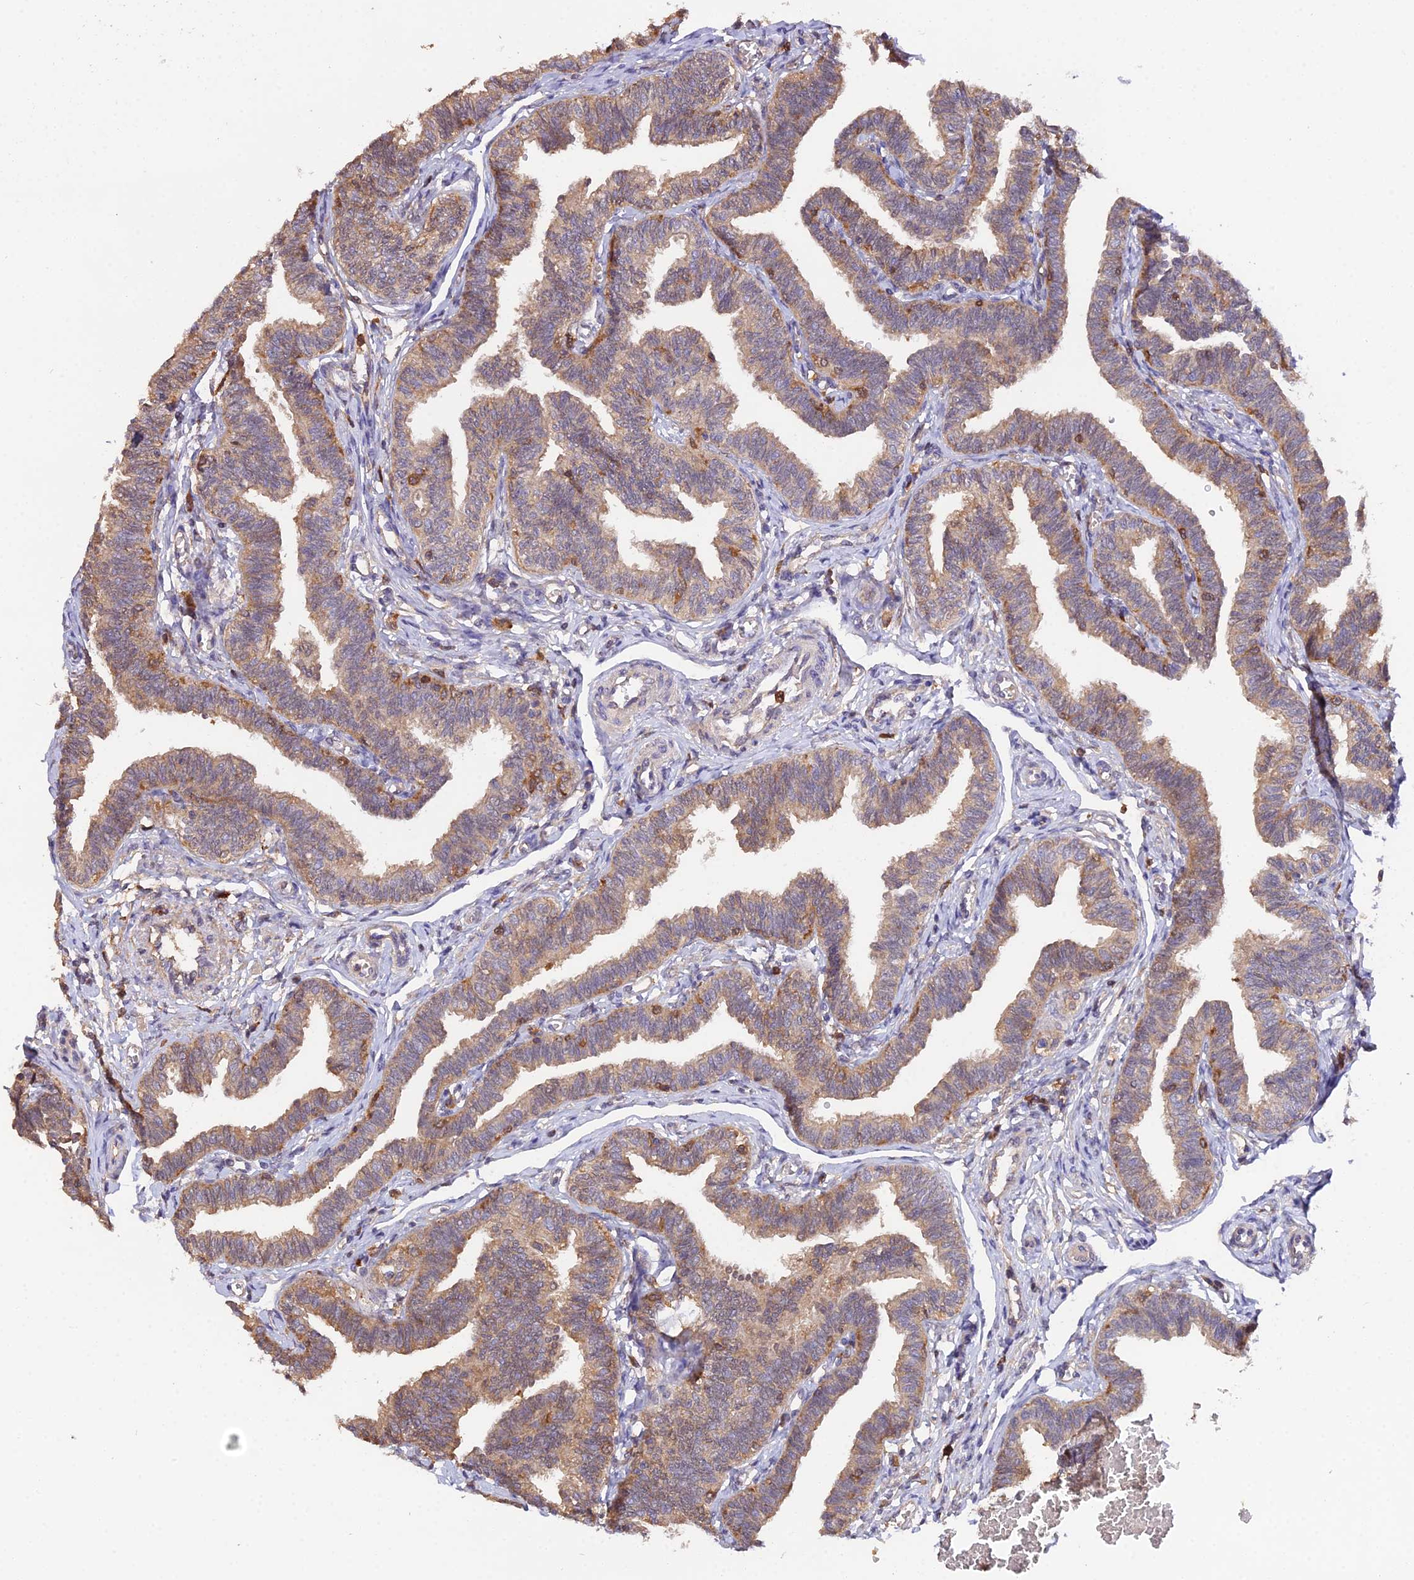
{"staining": {"intensity": "moderate", "quantity": ">75%", "location": "cytoplasmic/membranous"}, "tissue": "fallopian tube", "cell_type": "Glandular cells", "image_type": "normal", "snomed": [{"axis": "morphology", "description": "Normal tissue, NOS"}, {"axis": "topography", "description": "Fallopian tube"}, {"axis": "topography", "description": "Ovary"}], "caption": "Fallopian tube was stained to show a protein in brown. There is medium levels of moderate cytoplasmic/membranous expression in about >75% of glandular cells. (DAB = brown stain, brightfield microscopy at high magnification).", "gene": "FBP1", "patient": {"sex": "female", "age": 23}}